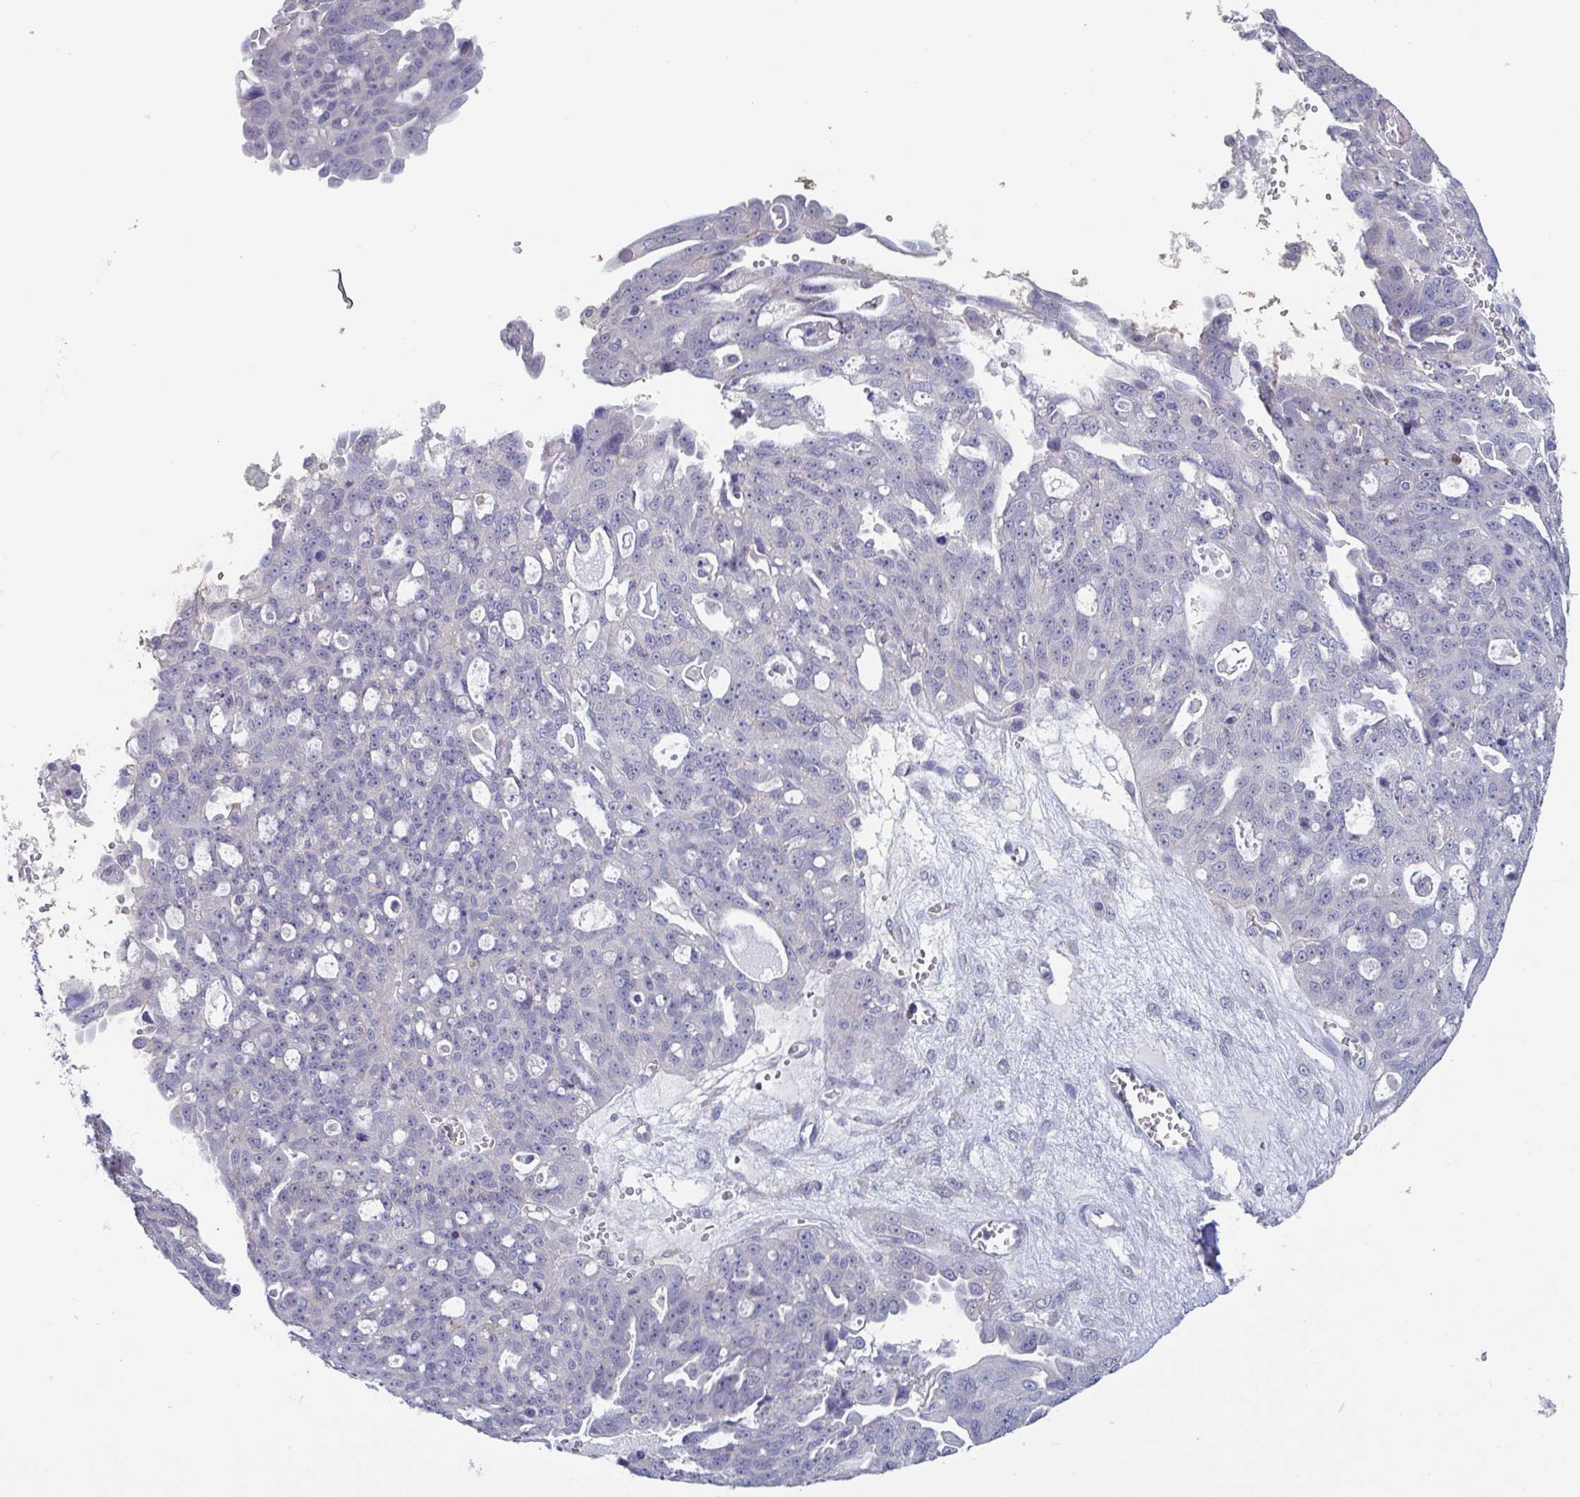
{"staining": {"intensity": "negative", "quantity": "none", "location": "none"}, "tissue": "ovarian cancer", "cell_type": "Tumor cells", "image_type": "cancer", "snomed": [{"axis": "morphology", "description": "Carcinoma, endometroid"}, {"axis": "topography", "description": "Ovary"}], "caption": "Immunohistochemical staining of endometroid carcinoma (ovarian) shows no significant positivity in tumor cells. (Immunohistochemistry (ihc), brightfield microscopy, high magnification).", "gene": "ST14", "patient": {"sex": "female", "age": 70}}